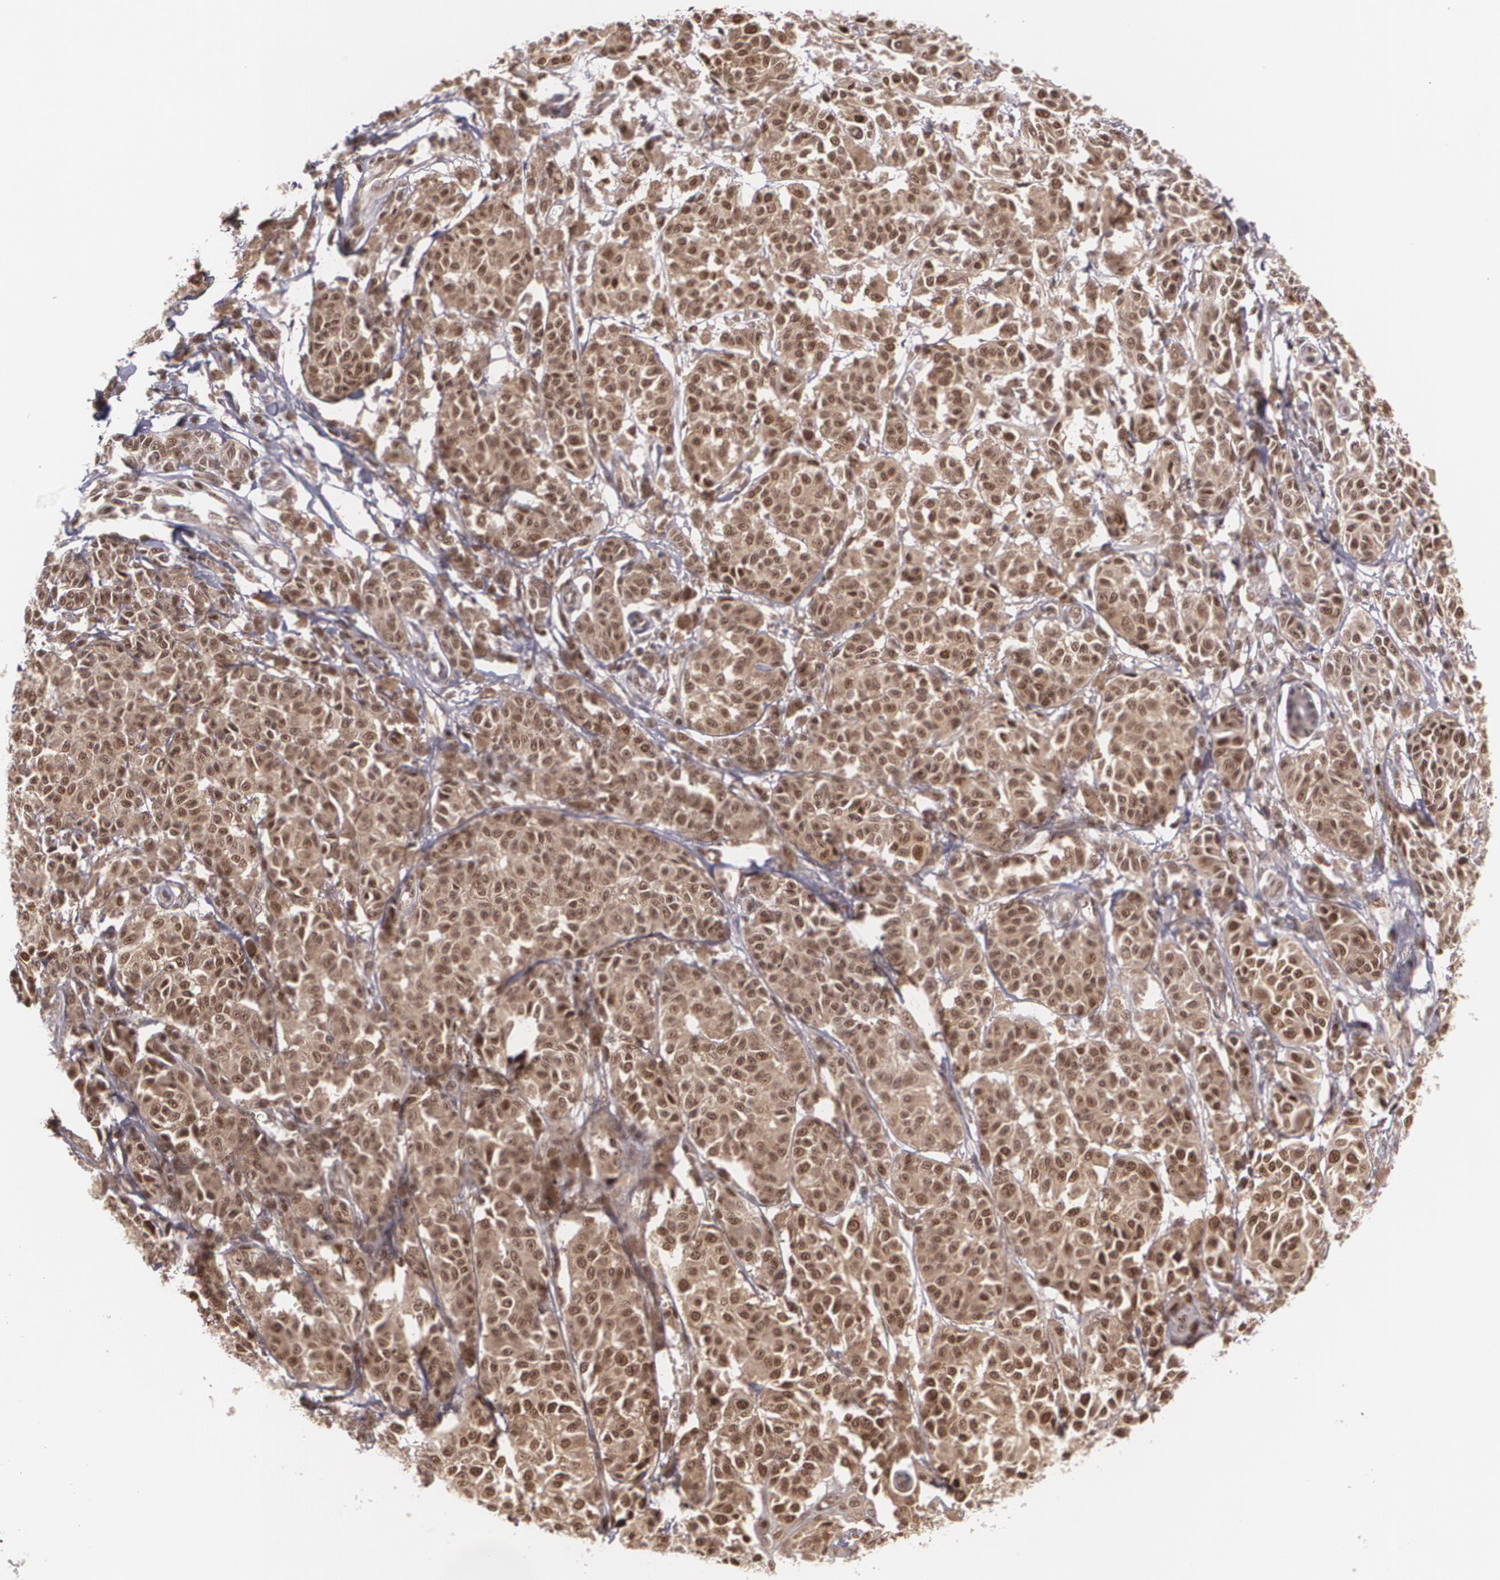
{"staining": {"intensity": "moderate", "quantity": ">75%", "location": "cytoplasmic/membranous,nuclear"}, "tissue": "melanoma", "cell_type": "Tumor cells", "image_type": "cancer", "snomed": [{"axis": "morphology", "description": "Malignant melanoma, NOS"}, {"axis": "topography", "description": "Skin"}], "caption": "The immunohistochemical stain highlights moderate cytoplasmic/membranous and nuclear staining in tumor cells of malignant melanoma tissue.", "gene": "CUL2", "patient": {"sex": "male", "age": 76}}